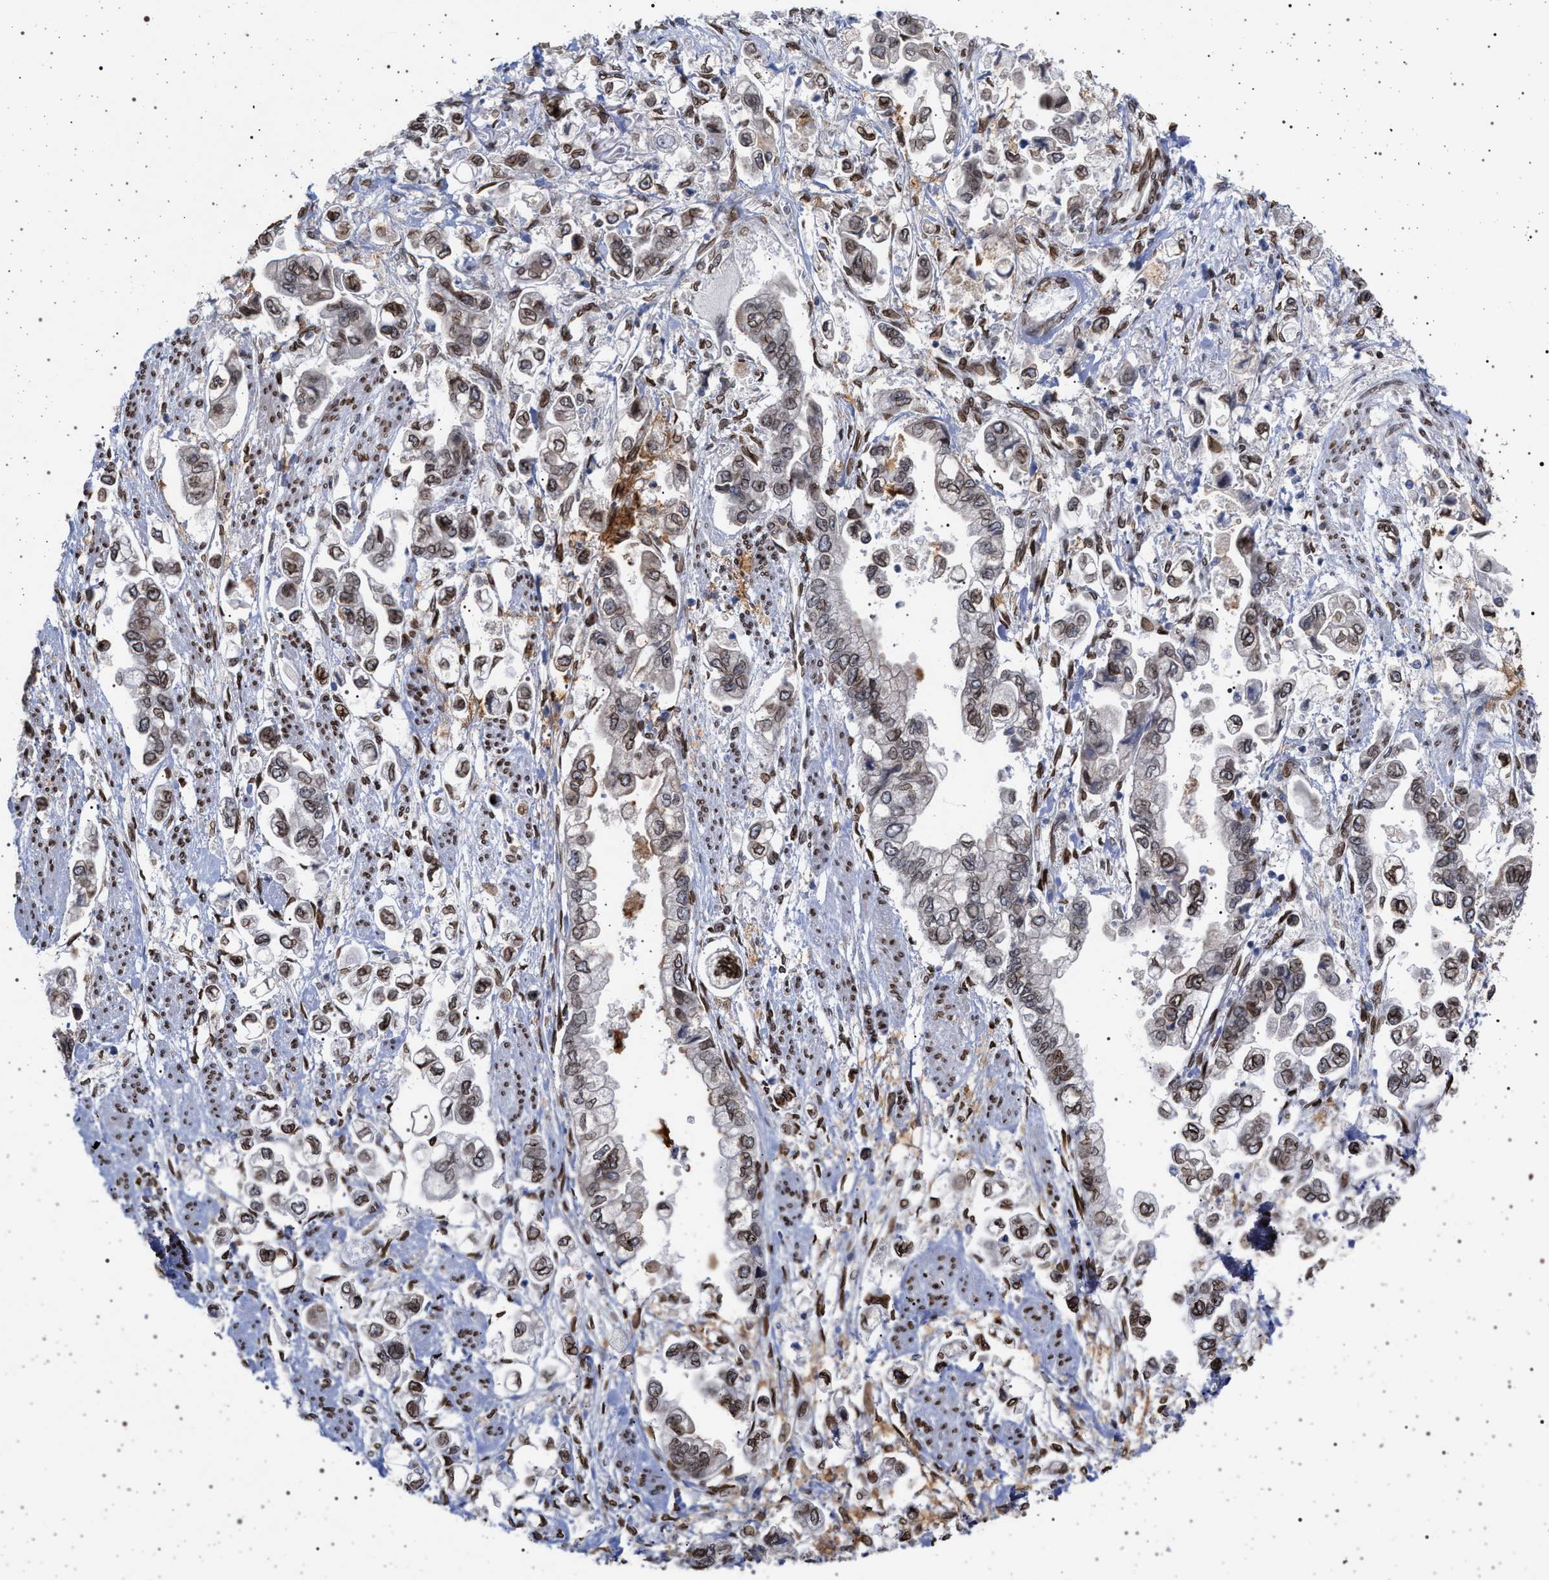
{"staining": {"intensity": "moderate", "quantity": ">75%", "location": "cytoplasmic/membranous,nuclear"}, "tissue": "stomach cancer", "cell_type": "Tumor cells", "image_type": "cancer", "snomed": [{"axis": "morphology", "description": "Normal tissue, NOS"}, {"axis": "morphology", "description": "Adenocarcinoma, NOS"}, {"axis": "topography", "description": "Stomach"}], "caption": "Stomach cancer (adenocarcinoma) stained with immunohistochemistry exhibits moderate cytoplasmic/membranous and nuclear positivity in approximately >75% of tumor cells.", "gene": "ING2", "patient": {"sex": "male", "age": 62}}